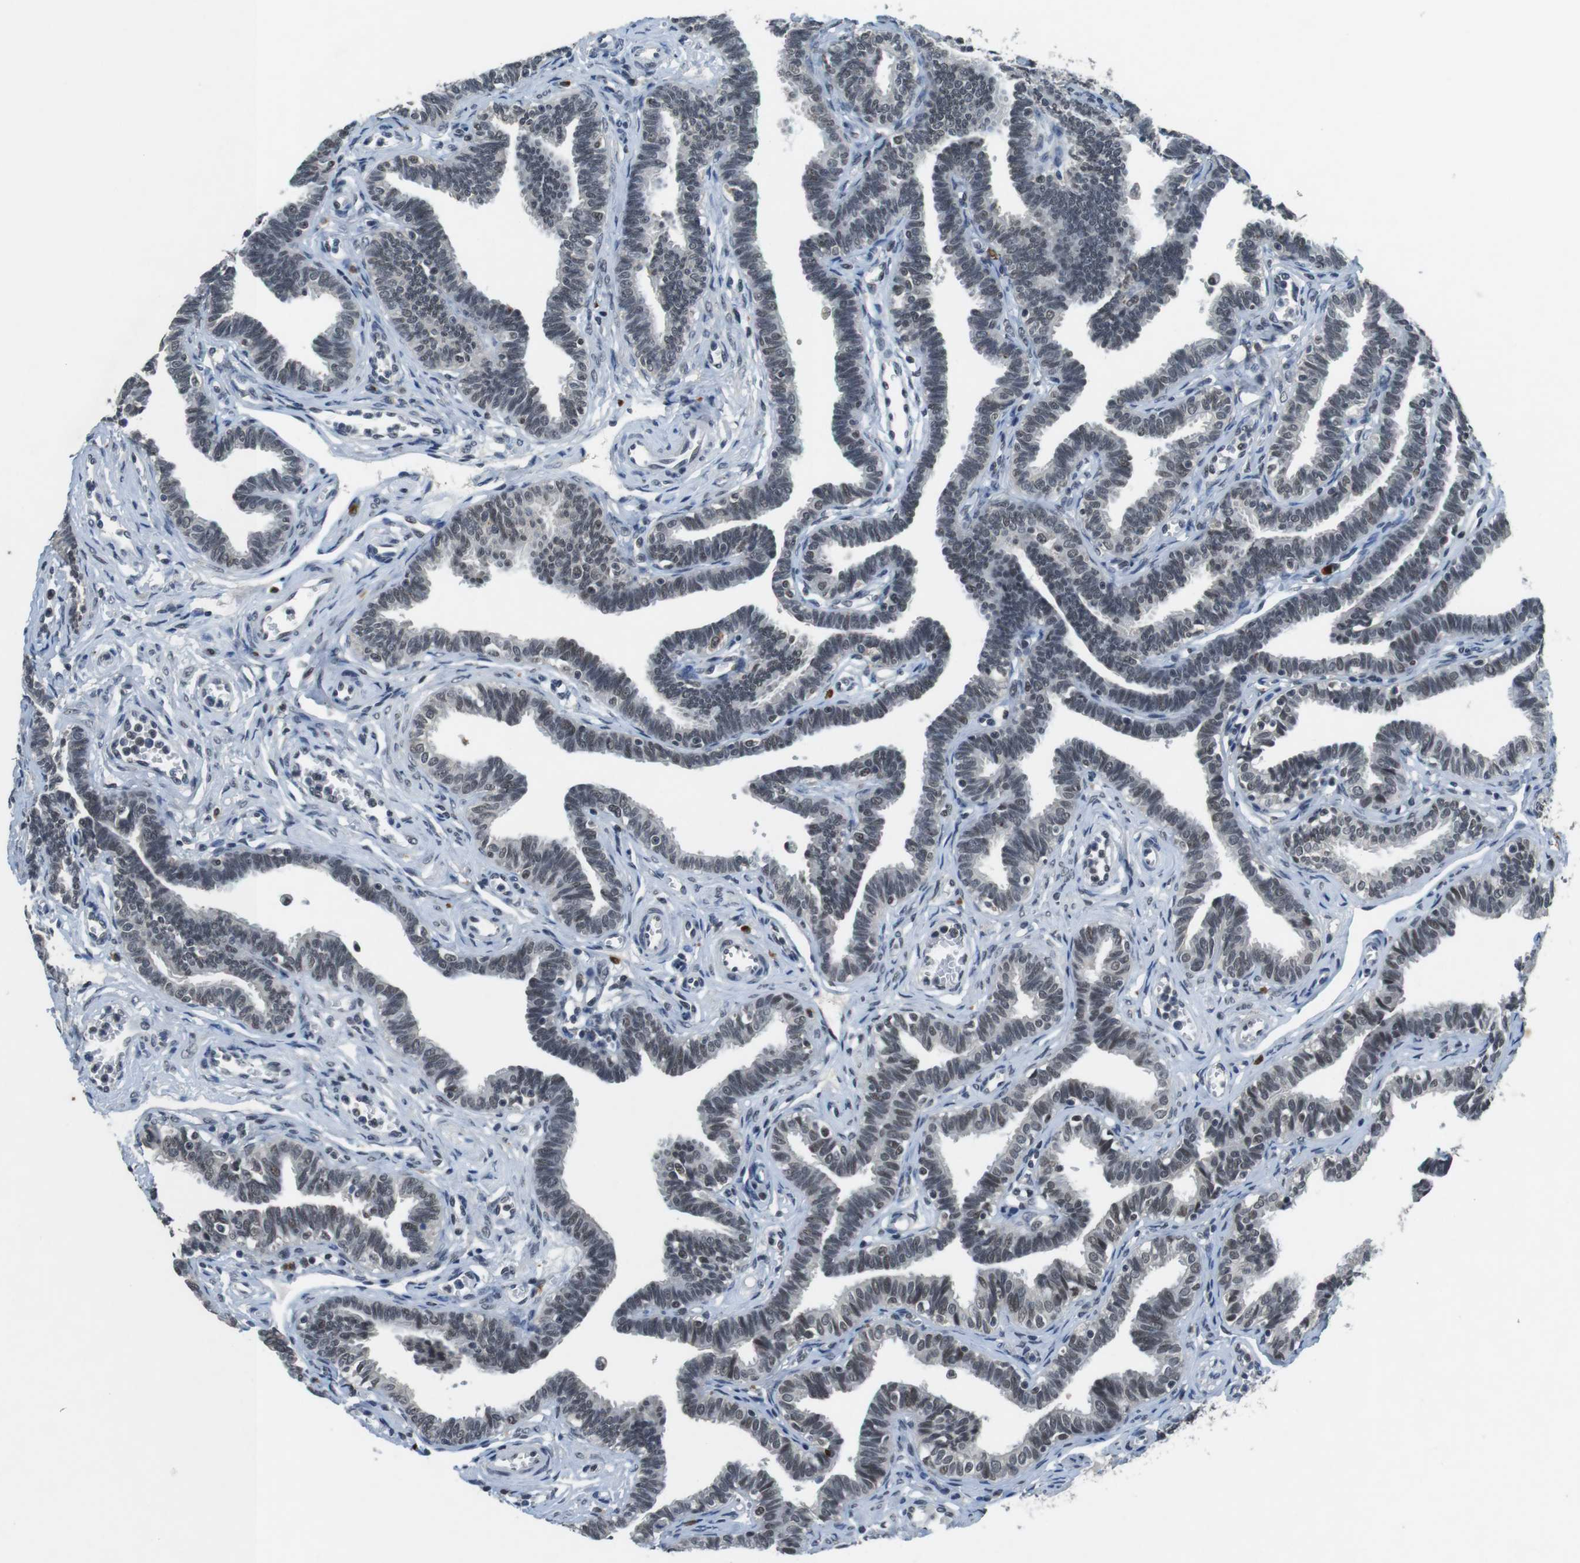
{"staining": {"intensity": "weak", "quantity": "25%-75%", "location": "nuclear"}, "tissue": "fallopian tube", "cell_type": "Glandular cells", "image_type": "normal", "snomed": [{"axis": "morphology", "description": "Normal tissue, NOS"}, {"axis": "topography", "description": "Fallopian tube"}, {"axis": "topography", "description": "Ovary"}], "caption": "Glandular cells show low levels of weak nuclear positivity in about 25%-75% of cells in benign human fallopian tube.", "gene": "USP7", "patient": {"sex": "female", "age": 23}}